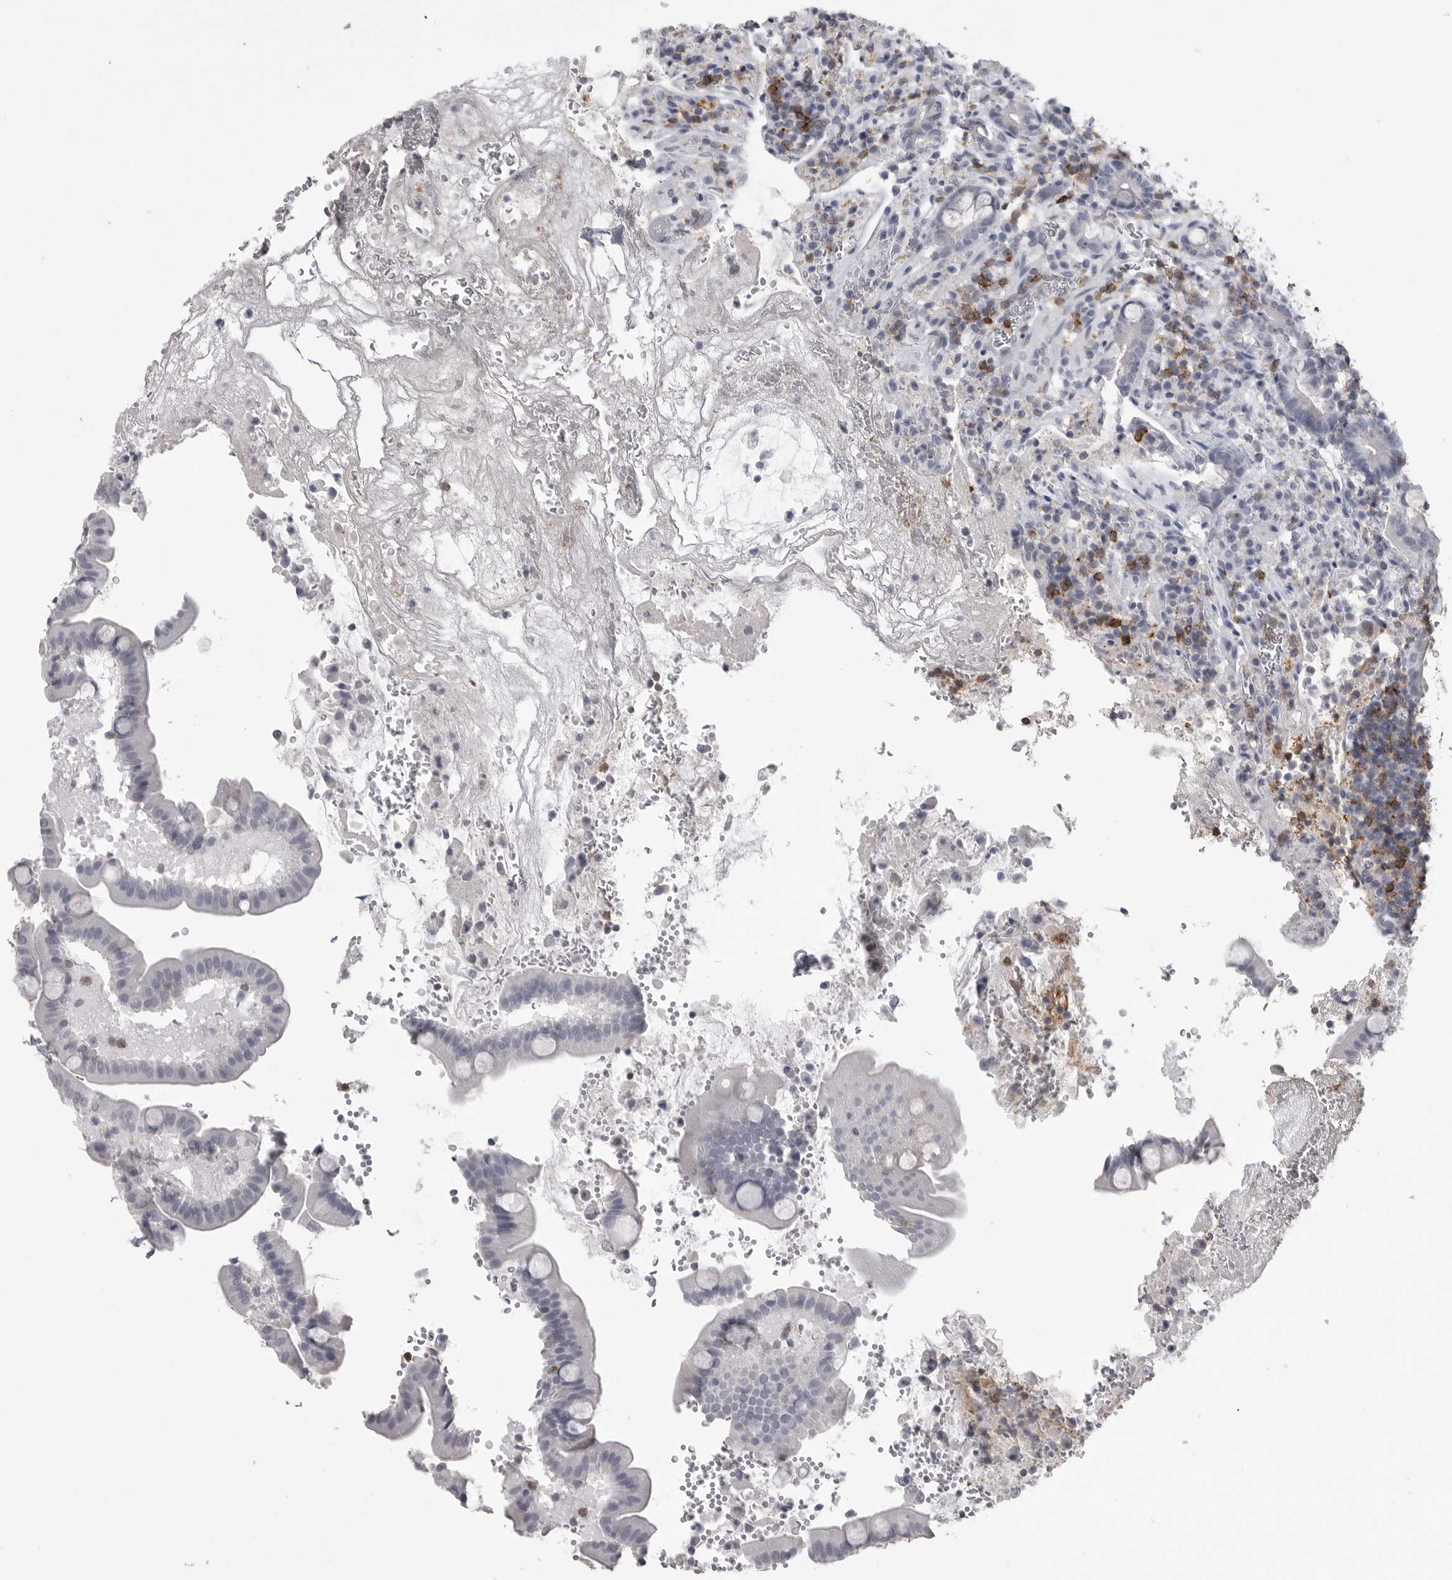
{"staining": {"intensity": "negative", "quantity": "none", "location": "none"}, "tissue": "duodenum", "cell_type": "Glandular cells", "image_type": "normal", "snomed": [{"axis": "morphology", "description": "Normal tissue, NOS"}, {"axis": "topography", "description": "Duodenum"}], "caption": "A high-resolution photomicrograph shows immunohistochemistry staining of benign duodenum, which reveals no significant expression in glandular cells. (DAB (3,3'-diaminobenzidine) immunohistochemistry (IHC) visualized using brightfield microscopy, high magnification).", "gene": "ITGAL", "patient": {"sex": "male", "age": 54}}